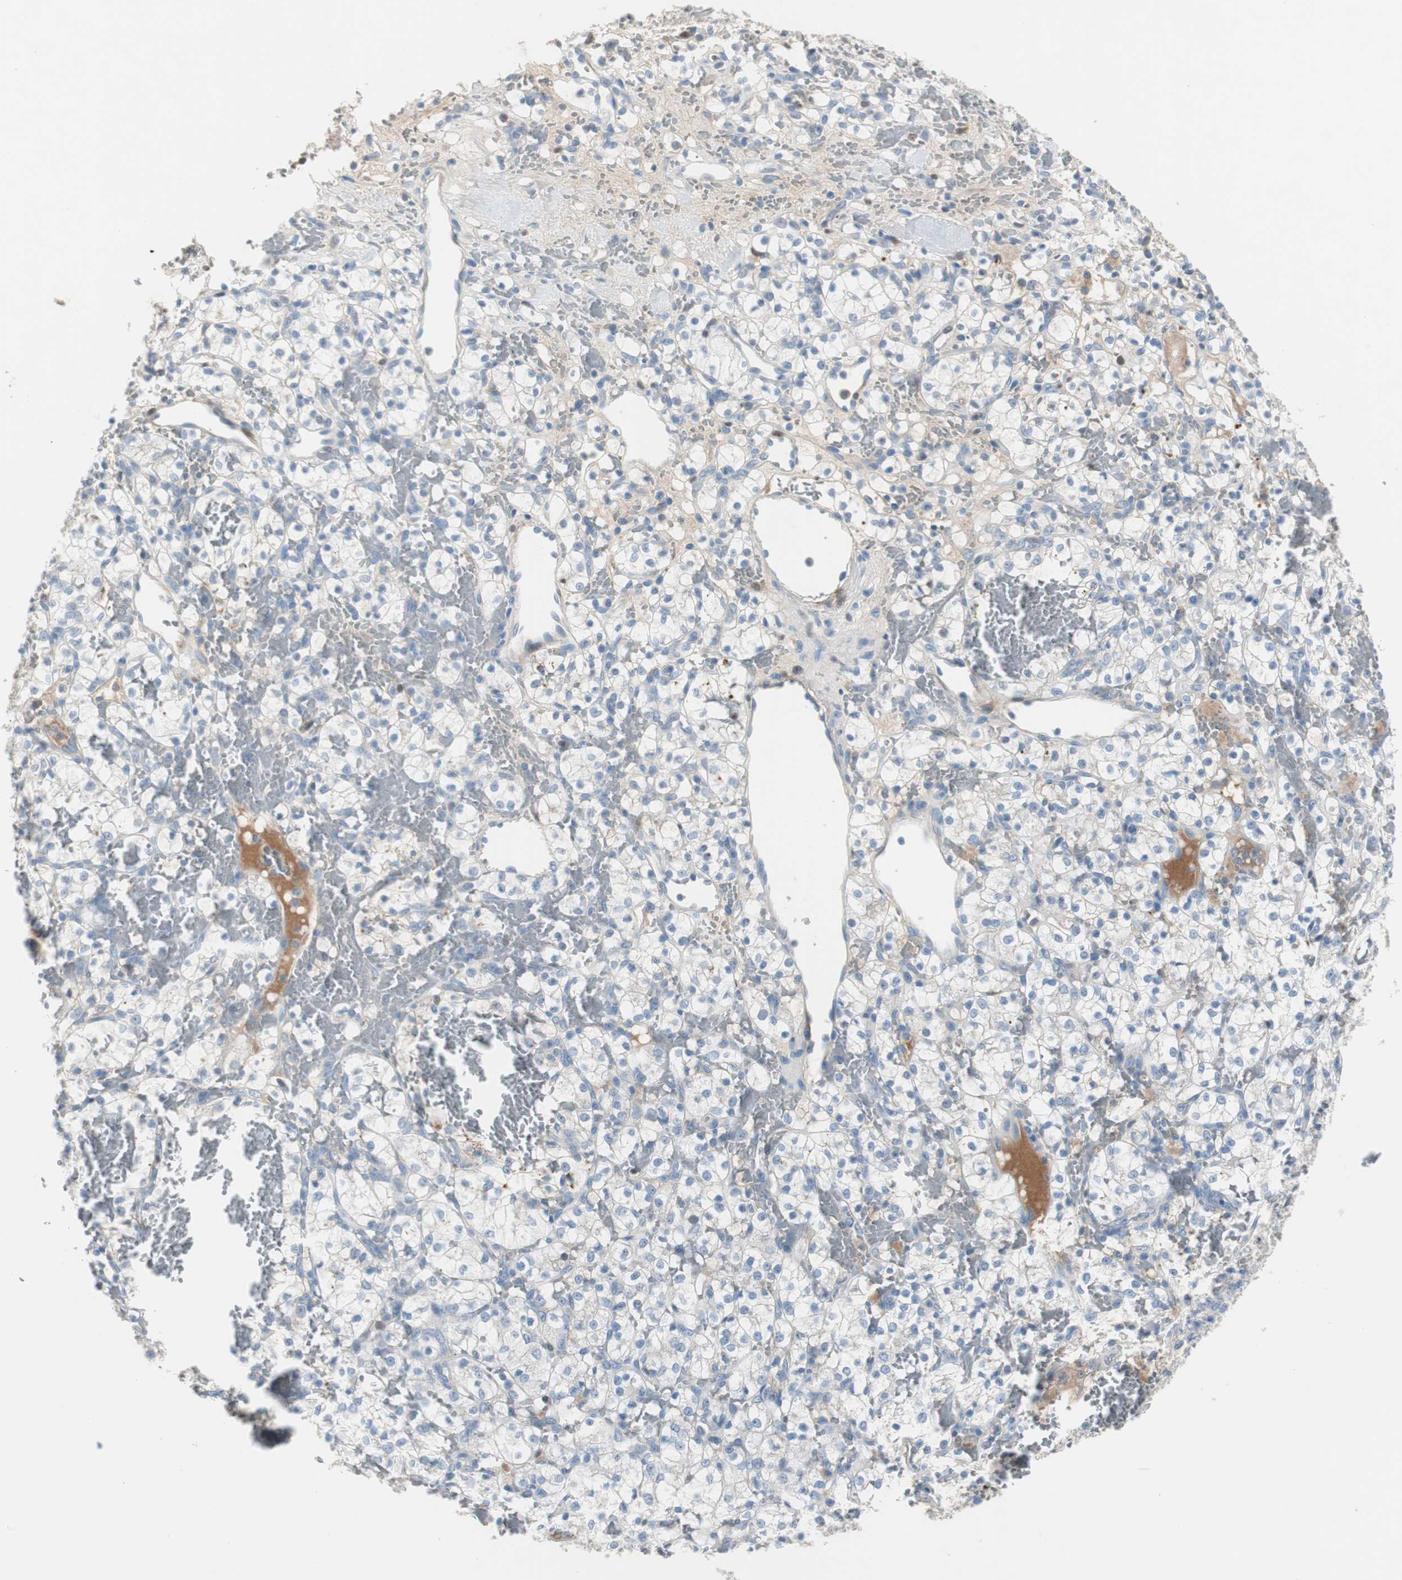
{"staining": {"intensity": "negative", "quantity": "none", "location": "none"}, "tissue": "renal cancer", "cell_type": "Tumor cells", "image_type": "cancer", "snomed": [{"axis": "morphology", "description": "Adenocarcinoma, NOS"}, {"axis": "topography", "description": "Kidney"}], "caption": "Immunohistochemical staining of human renal adenocarcinoma reveals no significant positivity in tumor cells. (Stains: DAB immunohistochemistry with hematoxylin counter stain, Microscopy: brightfield microscopy at high magnification).", "gene": "SERPINF1", "patient": {"sex": "female", "age": 60}}